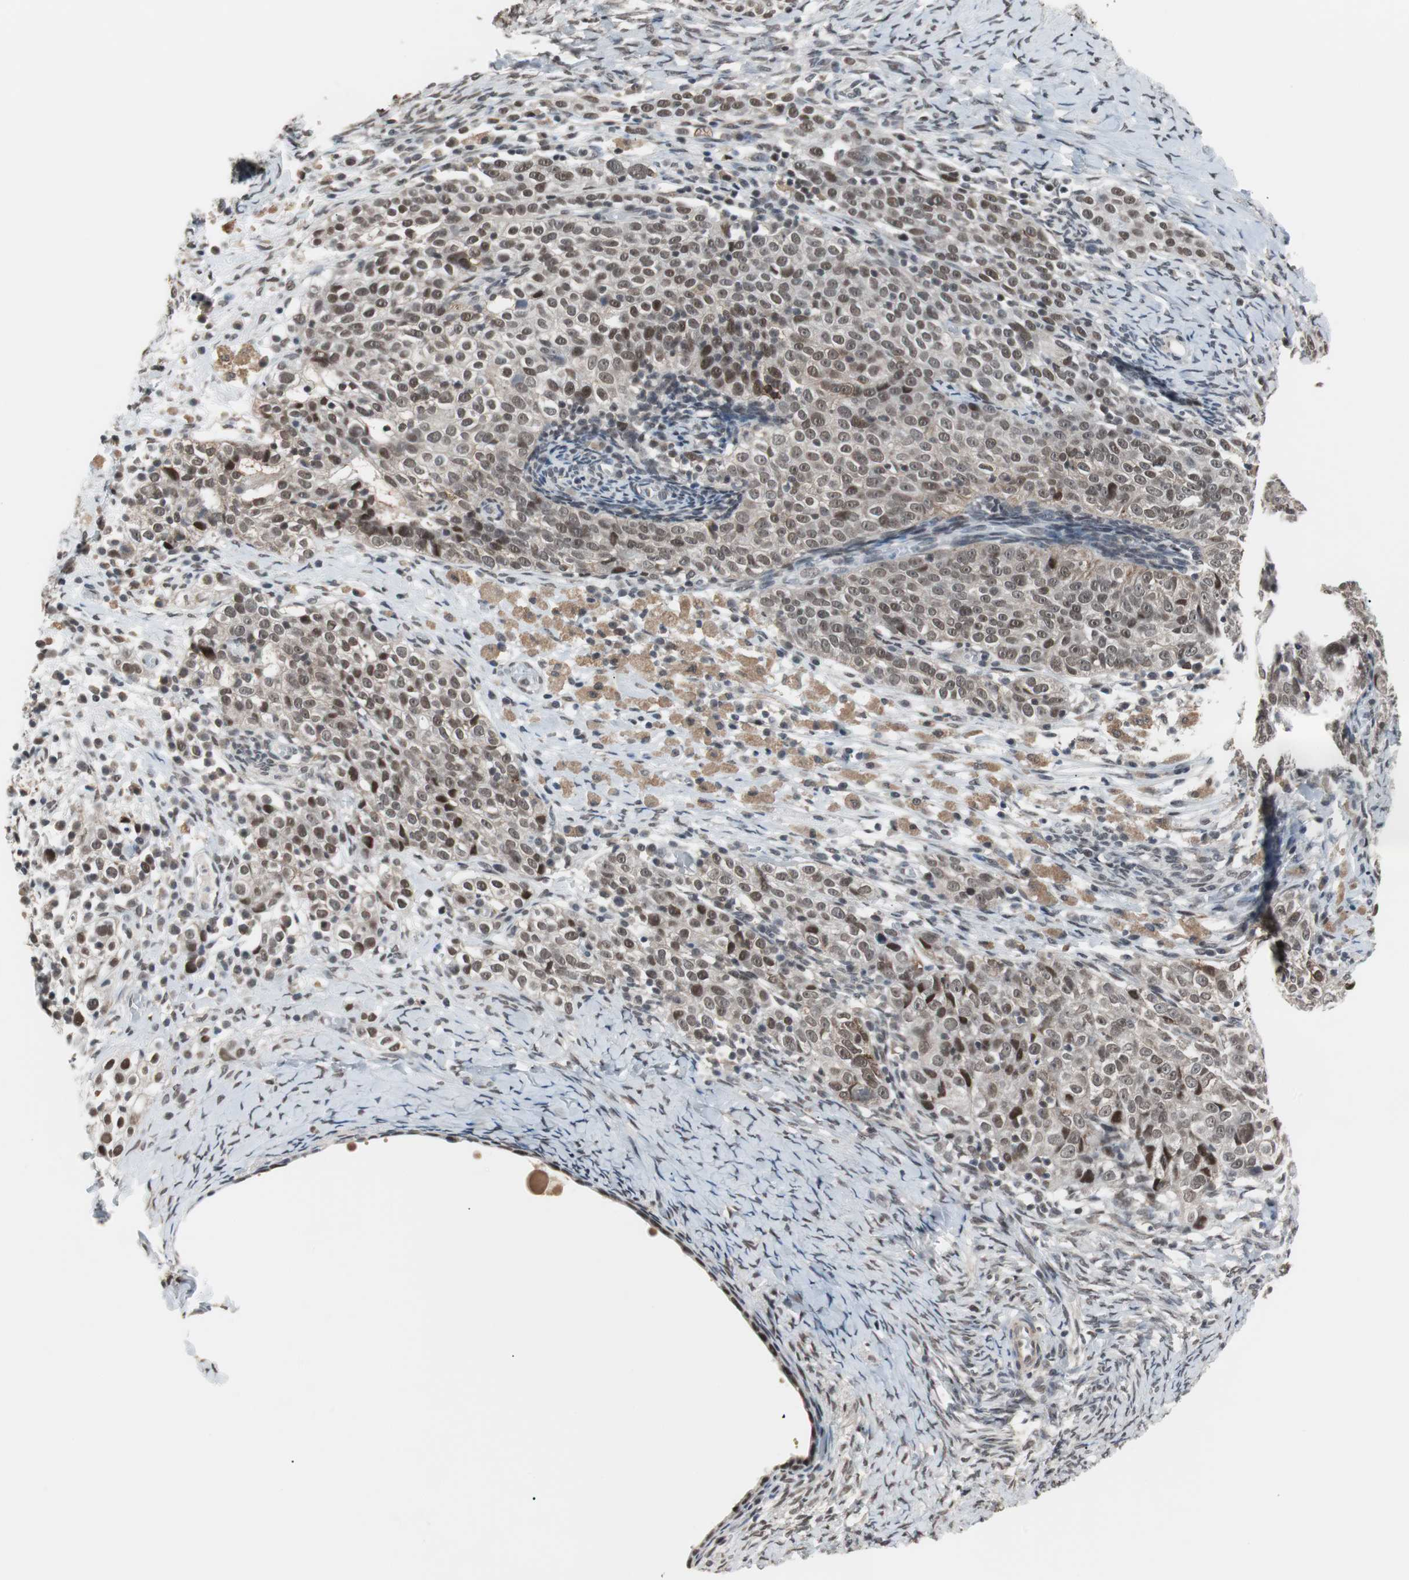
{"staining": {"intensity": "moderate", "quantity": ">75%", "location": "nuclear"}, "tissue": "ovarian cancer", "cell_type": "Tumor cells", "image_type": "cancer", "snomed": [{"axis": "morphology", "description": "Normal tissue, NOS"}, {"axis": "morphology", "description": "Cystadenocarcinoma, serous, NOS"}, {"axis": "topography", "description": "Ovary"}], "caption": "A micrograph showing moderate nuclear positivity in about >75% of tumor cells in ovarian serous cystadenocarcinoma, as visualized by brown immunohistochemical staining.", "gene": "TAF7", "patient": {"sex": "female", "age": 62}}